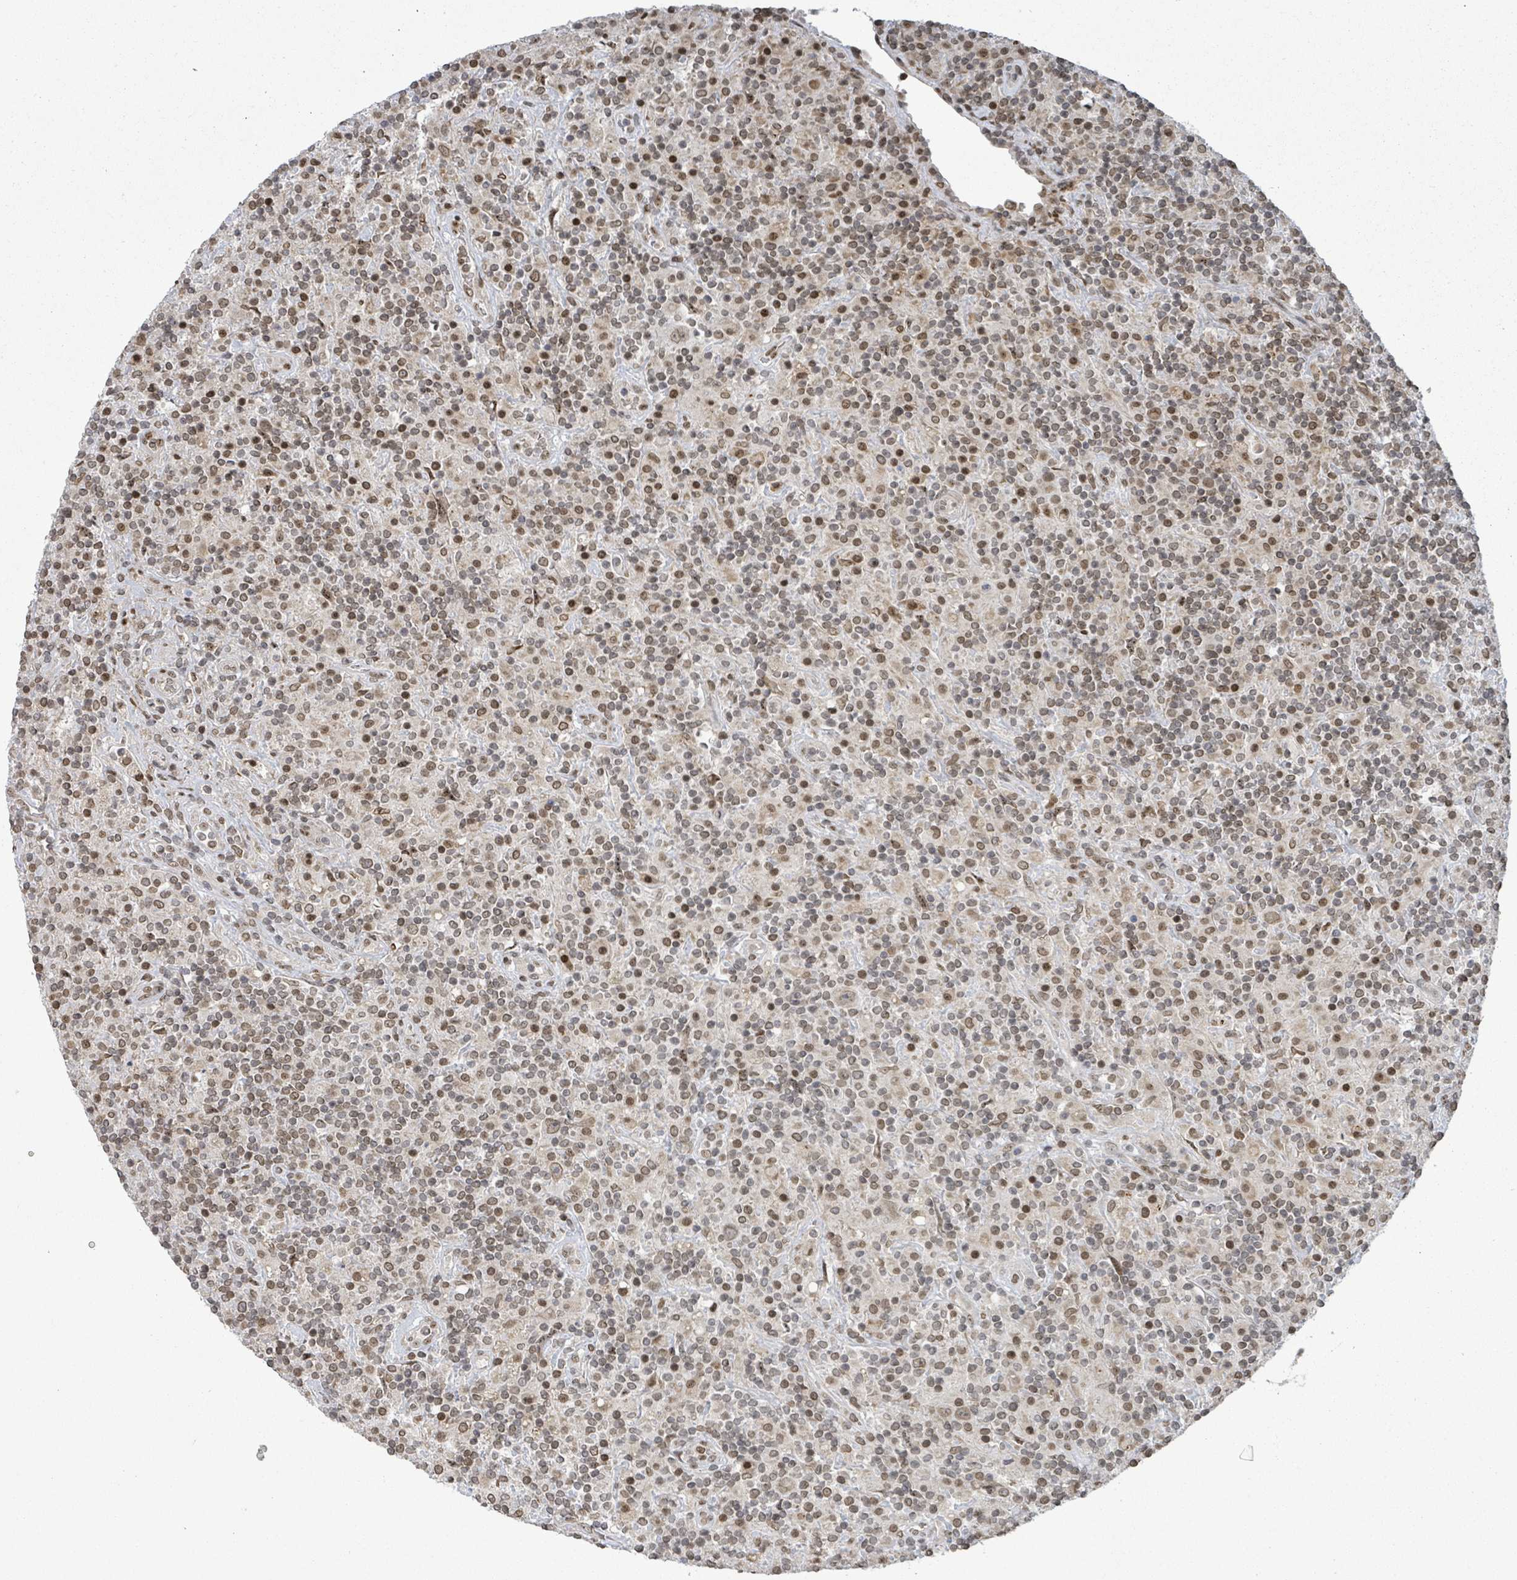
{"staining": {"intensity": "moderate", "quantity": ">75%", "location": "nuclear"}, "tissue": "lymphoma", "cell_type": "Tumor cells", "image_type": "cancer", "snomed": [{"axis": "morphology", "description": "Hodgkin's disease, NOS"}, {"axis": "topography", "description": "Lymph node"}], "caption": "Protein analysis of lymphoma tissue shows moderate nuclear positivity in approximately >75% of tumor cells. (DAB IHC with brightfield microscopy, high magnification).", "gene": "SBF2", "patient": {"sex": "male", "age": 70}}